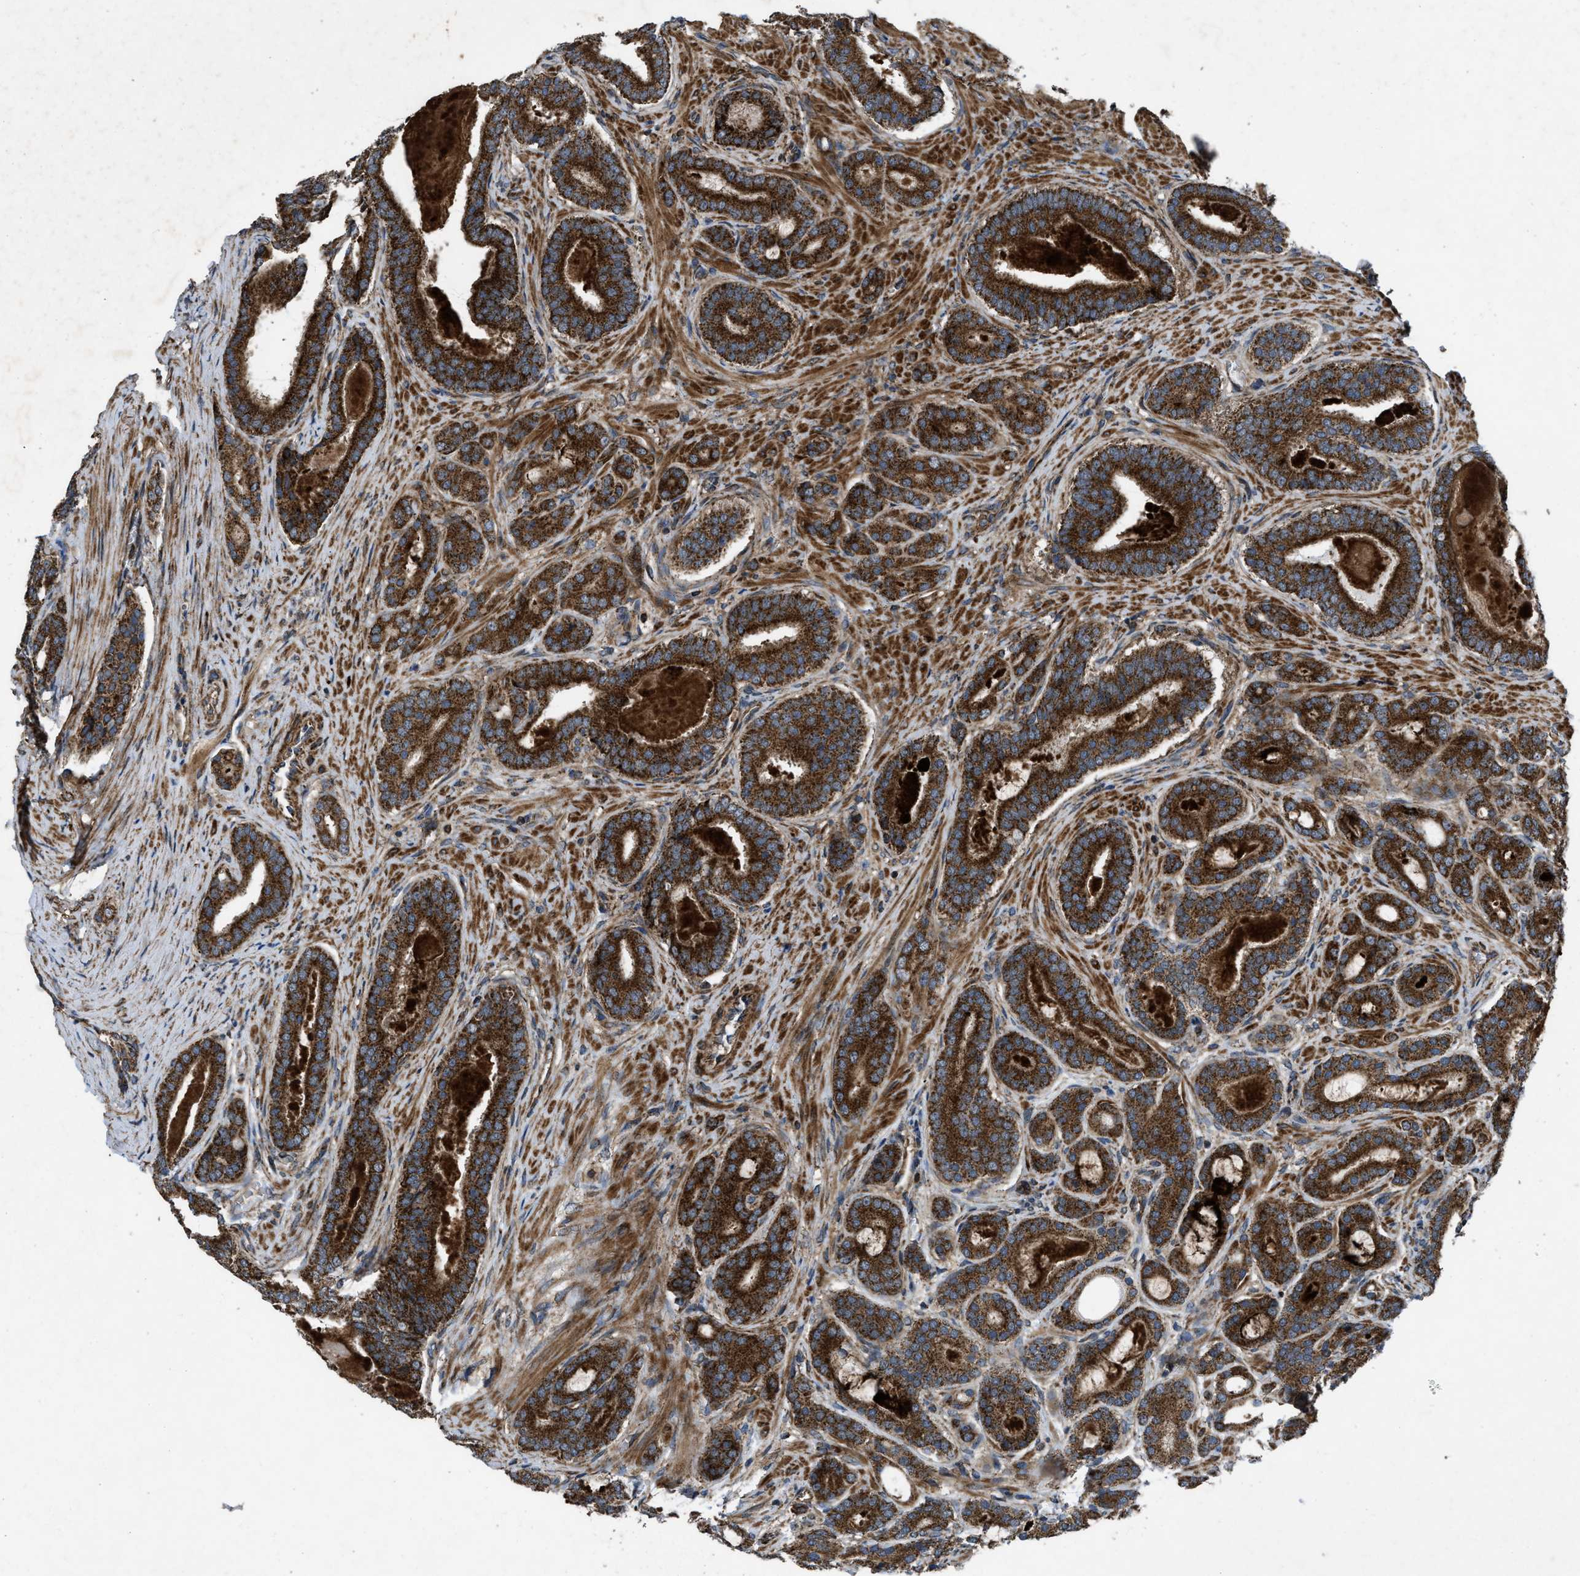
{"staining": {"intensity": "strong", "quantity": ">75%", "location": "cytoplasmic/membranous"}, "tissue": "prostate cancer", "cell_type": "Tumor cells", "image_type": "cancer", "snomed": [{"axis": "morphology", "description": "Adenocarcinoma, High grade"}, {"axis": "topography", "description": "Prostate"}], "caption": "There is high levels of strong cytoplasmic/membranous expression in tumor cells of high-grade adenocarcinoma (prostate), as demonstrated by immunohistochemical staining (brown color).", "gene": "PER3", "patient": {"sex": "male", "age": 60}}